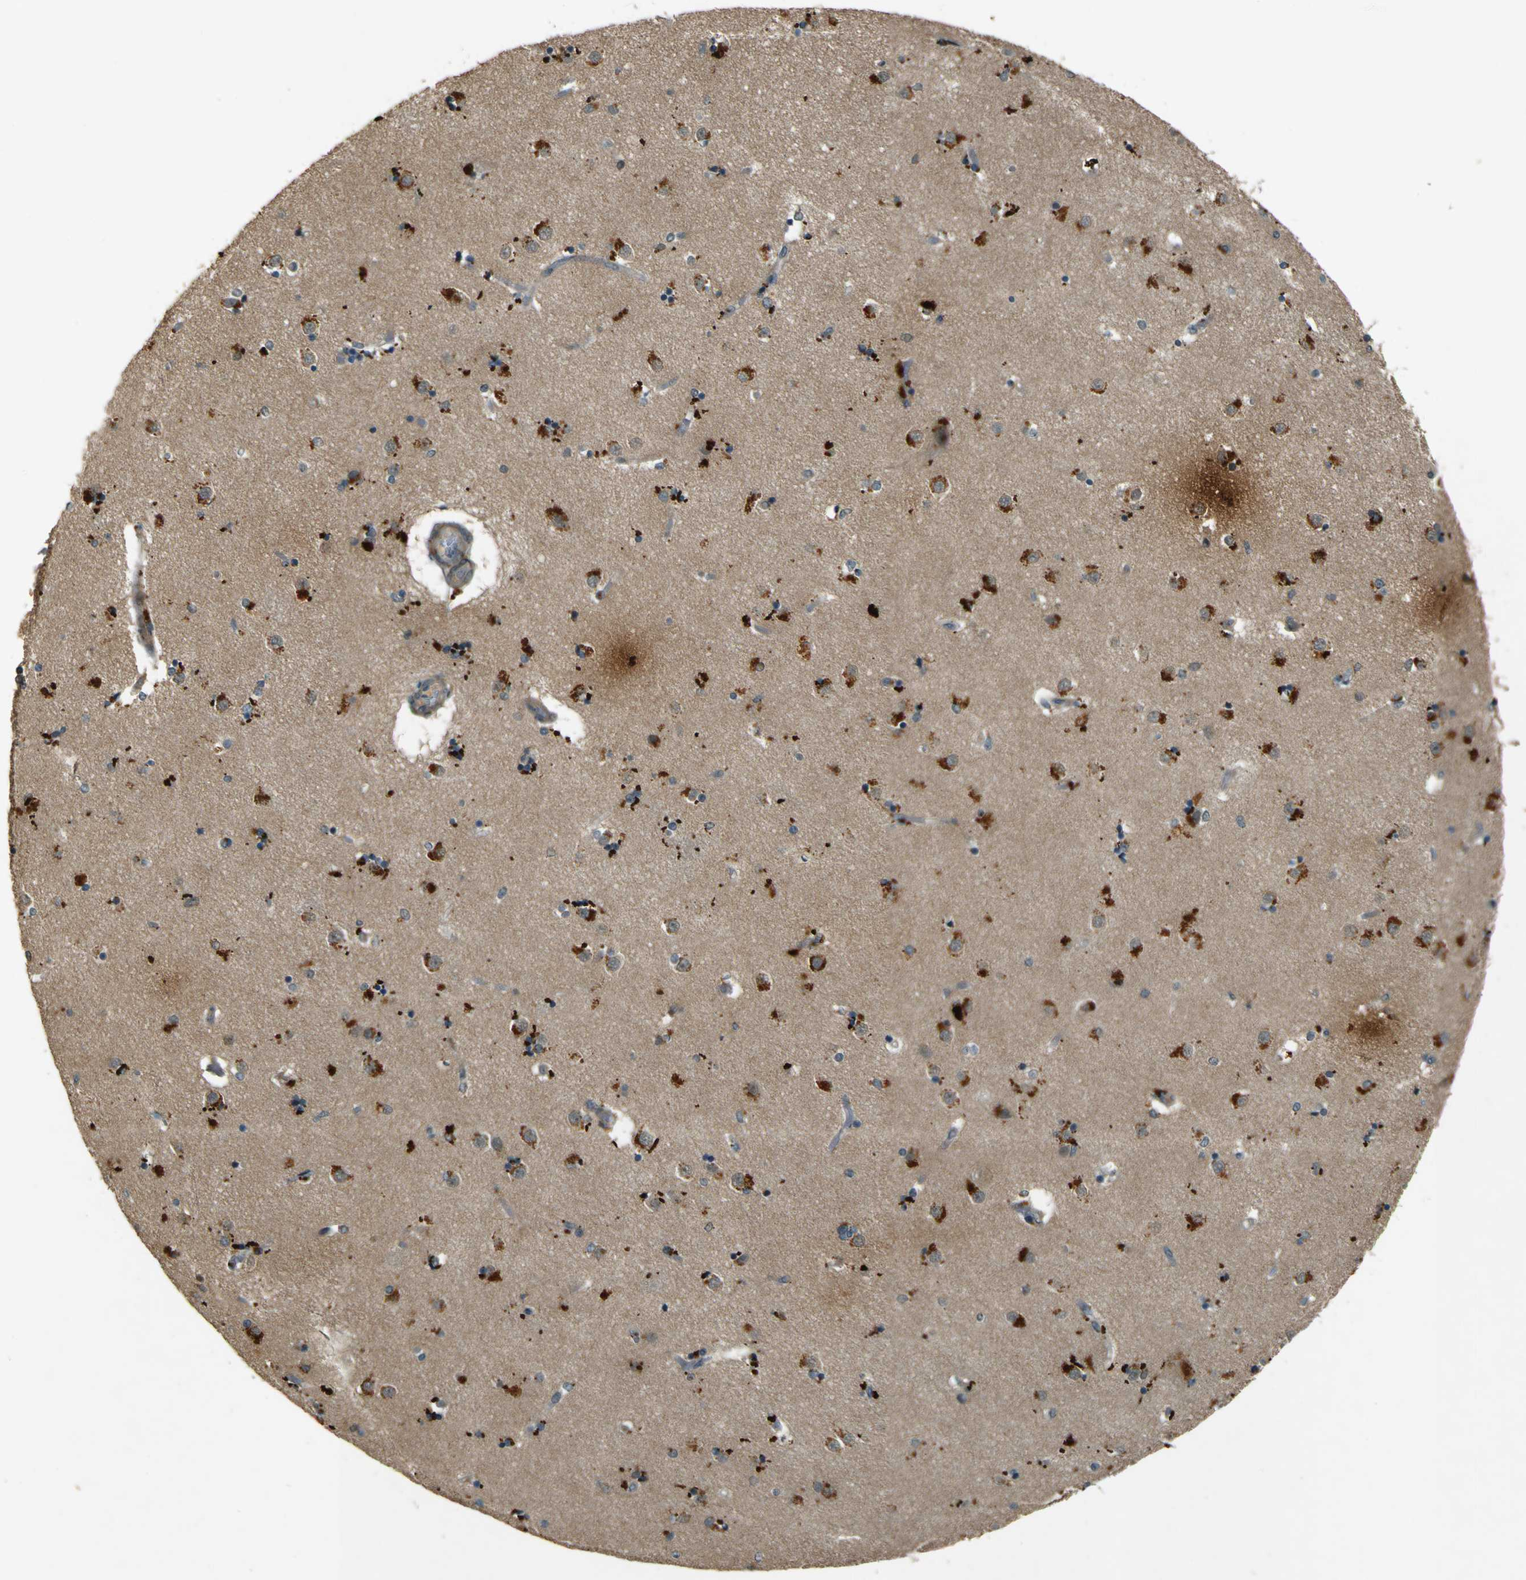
{"staining": {"intensity": "negative", "quantity": "none", "location": "none"}, "tissue": "caudate", "cell_type": "Glial cells", "image_type": "normal", "snomed": [{"axis": "morphology", "description": "Normal tissue, NOS"}, {"axis": "topography", "description": "Lateral ventricle wall"}], "caption": "High power microscopy micrograph of an immunohistochemistry (IHC) histopathology image of benign caudate, revealing no significant staining in glial cells. (Stains: DAB immunohistochemistry with hematoxylin counter stain, Microscopy: brightfield microscopy at high magnification).", "gene": "MPDZ", "patient": {"sex": "female", "age": 54}}